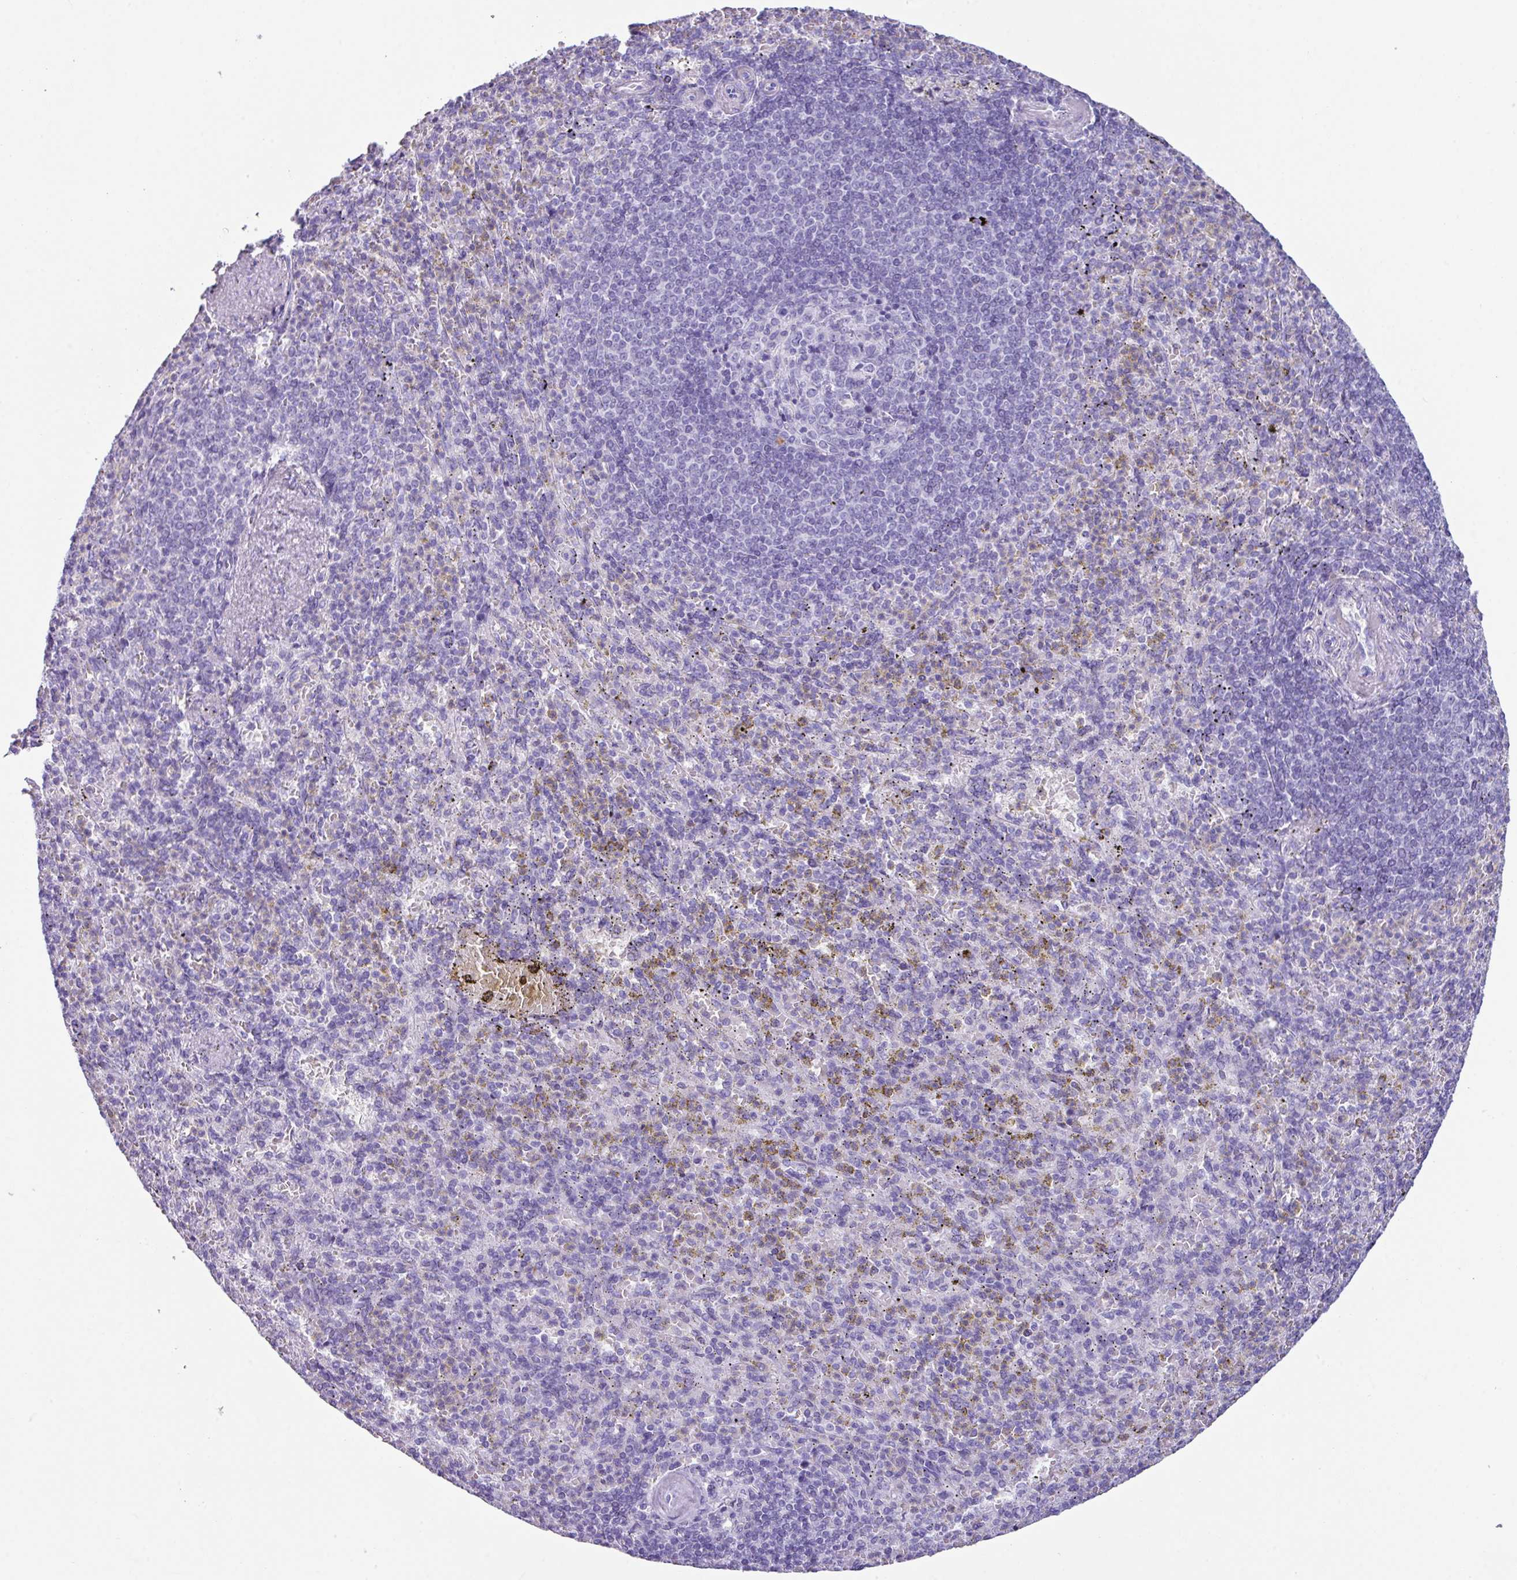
{"staining": {"intensity": "negative", "quantity": "none", "location": "none"}, "tissue": "spleen", "cell_type": "Cells in red pulp", "image_type": "normal", "snomed": [{"axis": "morphology", "description": "Normal tissue, NOS"}, {"axis": "topography", "description": "Spleen"}], "caption": "The immunohistochemistry histopathology image has no significant expression in cells in red pulp of spleen.", "gene": "NCCRP1", "patient": {"sex": "female", "age": 74}}